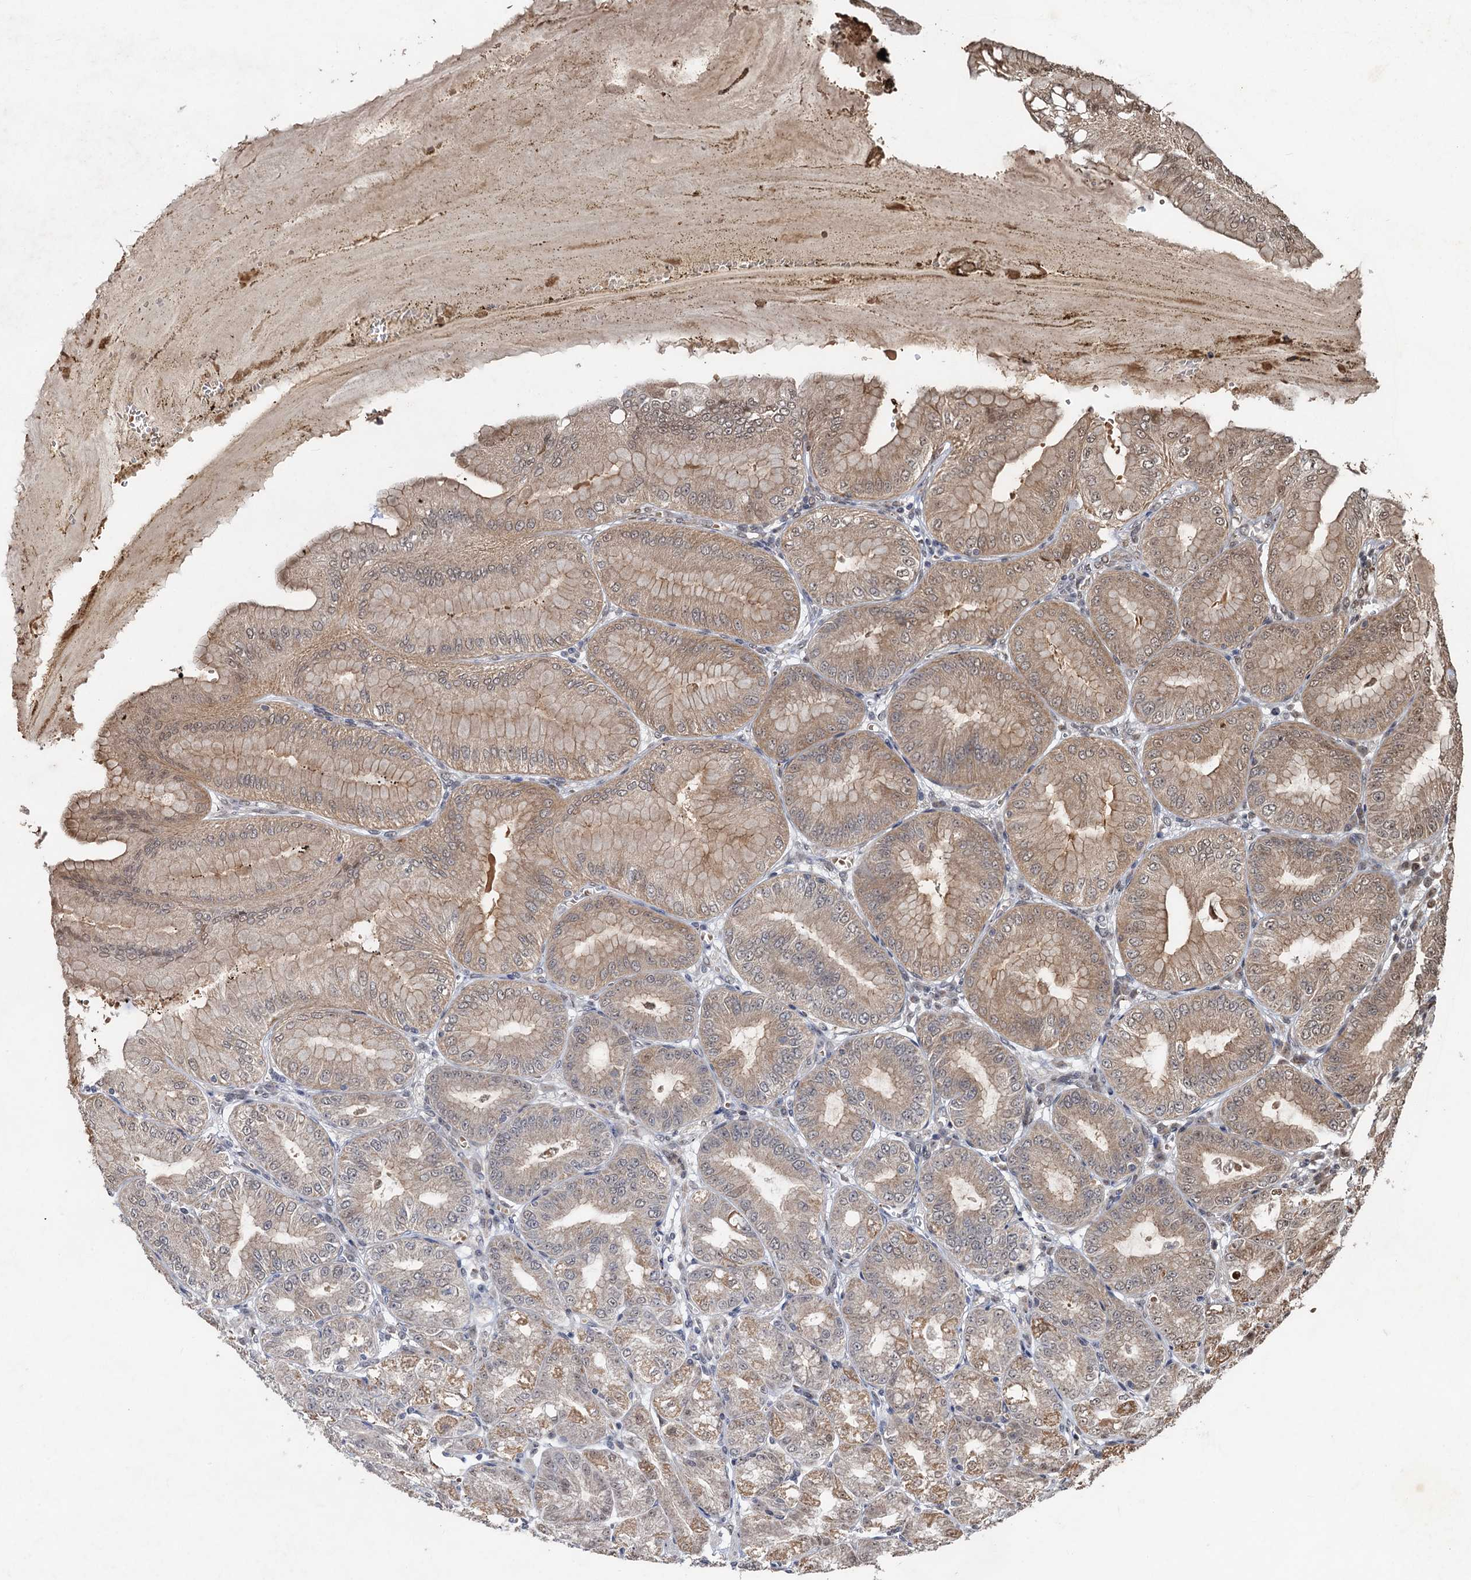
{"staining": {"intensity": "moderate", "quantity": "25%-75%", "location": "cytoplasmic/membranous,nuclear"}, "tissue": "stomach", "cell_type": "Glandular cells", "image_type": "normal", "snomed": [{"axis": "morphology", "description": "Normal tissue, NOS"}, {"axis": "topography", "description": "Stomach, lower"}], "caption": "Immunohistochemical staining of normal human stomach exhibits moderate cytoplasmic/membranous,nuclear protein positivity in approximately 25%-75% of glandular cells.", "gene": "REP15", "patient": {"sex": "male", "age": 71}}